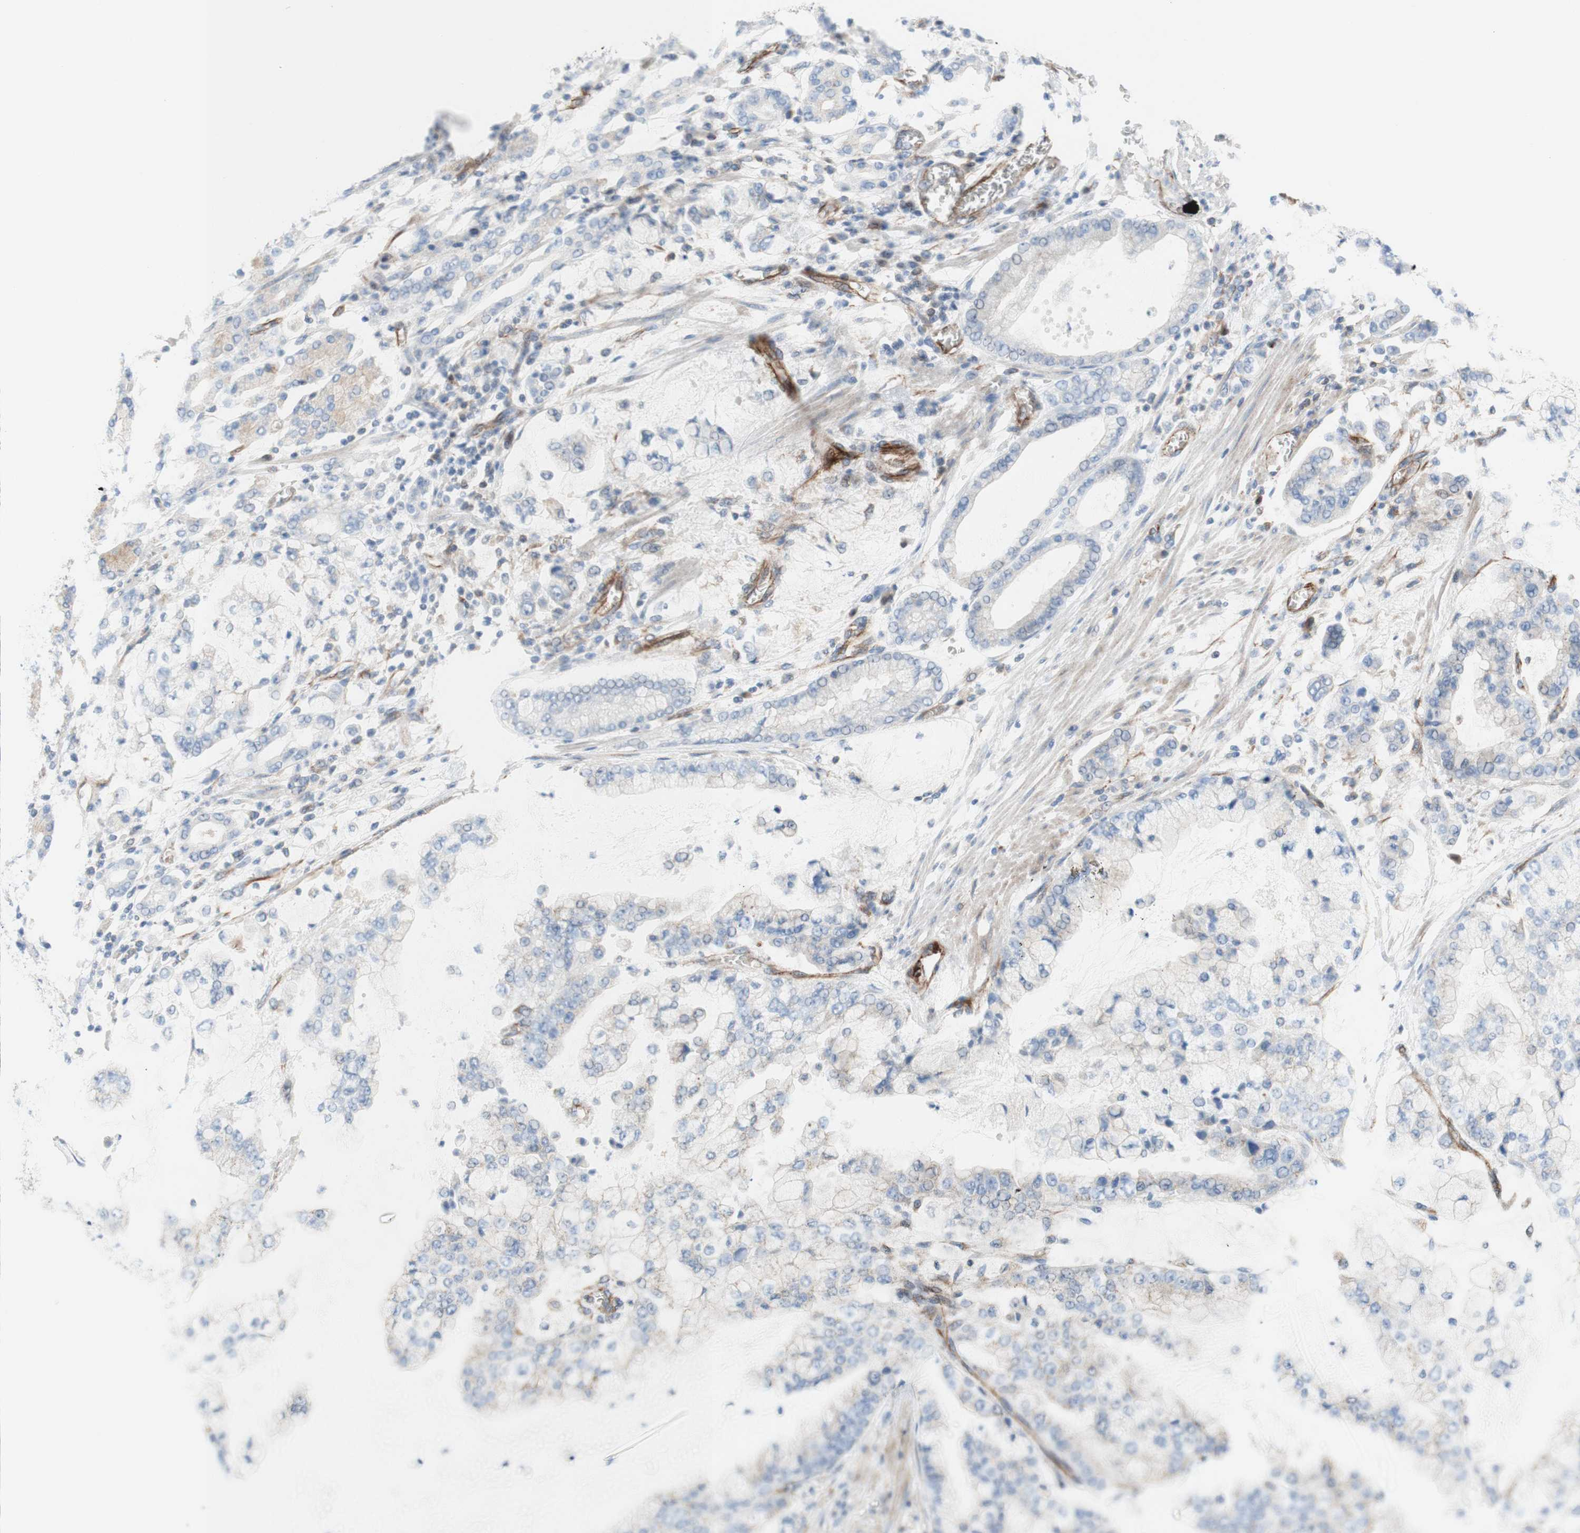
{"staining": {"intensity": "negative", "quantity": "none", "location": "none"}, "tissue": "stomach cancer", "cell_type": "Tumor cells", "image_type": "cancer", "snomed": [{"axis": "morphology", "description": "Normal tissue, NOS"}, {"axis": "morphology", "description": "Adenocarcinoma, NOS"}, {"axis": "topography", "description": "Stomach, upper"}, {"axis": "topography", "description": "Stomach"}], "caption": "This is an immunohistochemistry (IHC) photomicrograph of stomach adenocarcinoma. There is no positivity in tumor cells.", "gene": "POU2AF1", "patient": {"sex": "male", "age": 76}}